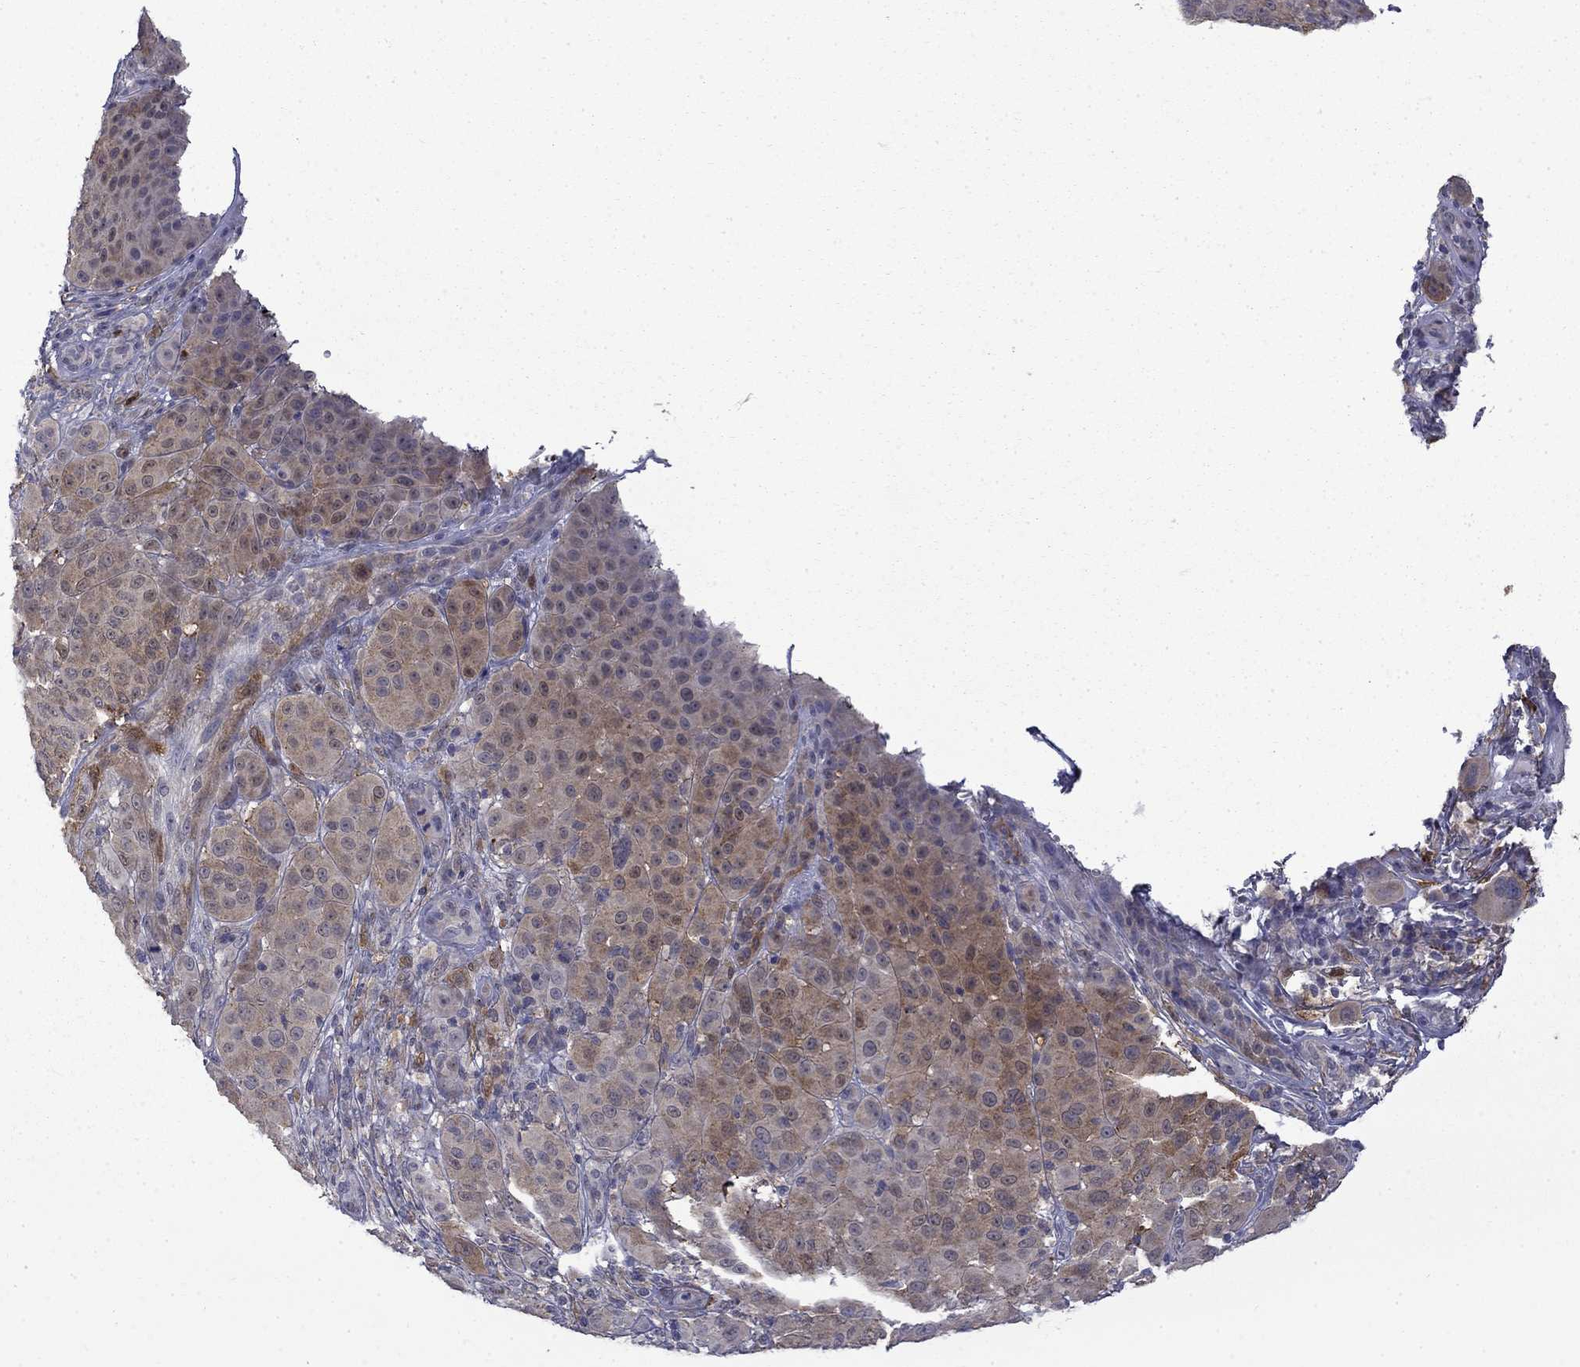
{"staining": {"intensity": "moderate", "quantity": "25%-75%", "location": "cytoplasmic/membranous"}, "tissue": "melanoma", "cell_type": "Tumor cells", "image_type": "cancer", "snomed": [{"axis": "morphology", "description": "Malignant melanoma, NOS"}, {"axis": "topography", "description": "Skin"}], "caption": "Human malignant melanoma stained with a brown dye exhibits moderate cytoplasmic/membranous positive expression in approximately 25%-75% of tumor cells.", "gene": "PCBP3", "patient": {"sex": "female", "age": 87}}